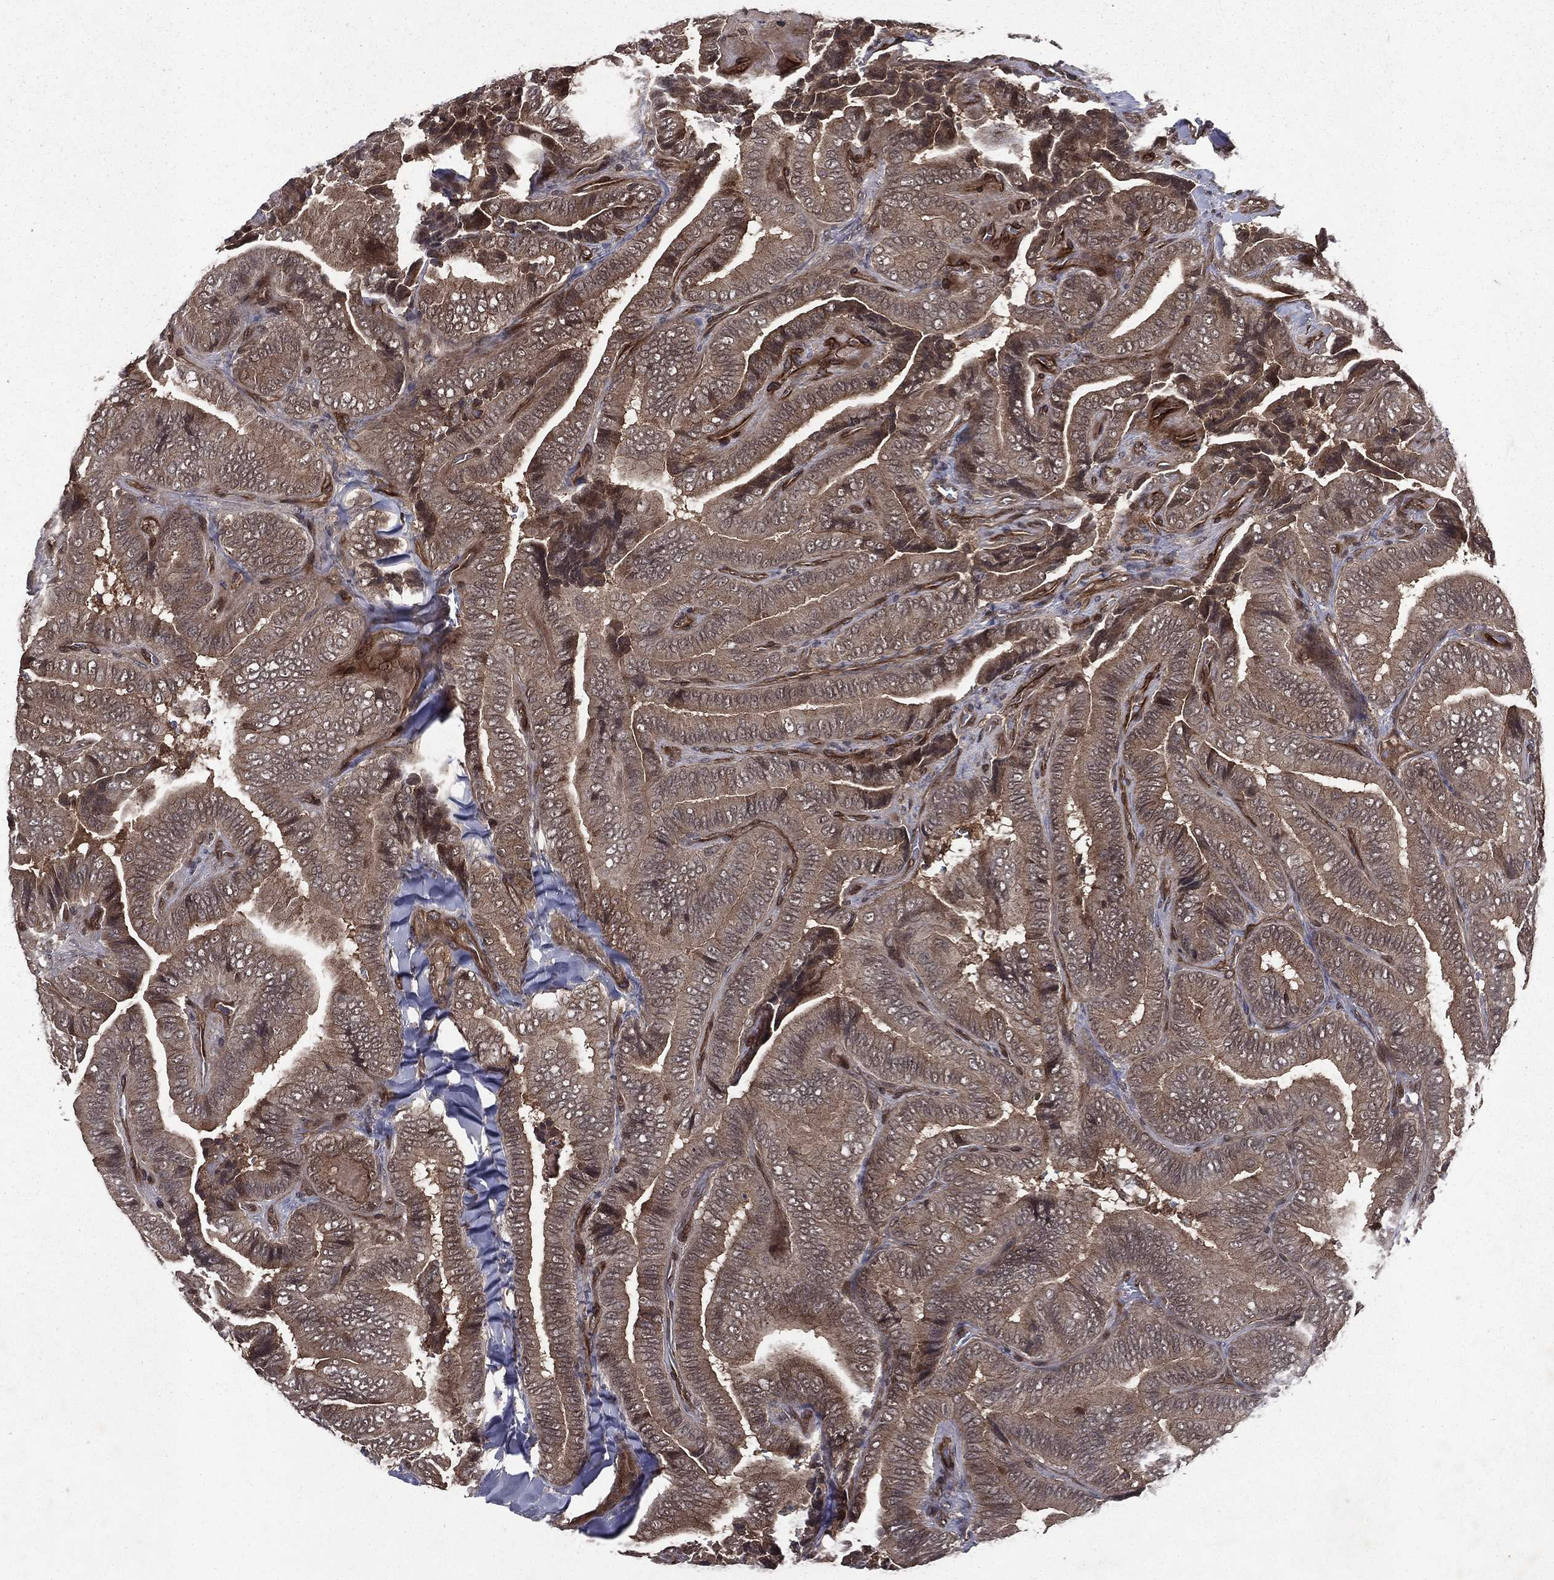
{"staining": {"intensity": "weak", "quantity": ">75%", "location": "cytoplasmic/membranous"}, "tissue": "thyroid cancer", "cell_type": "Tumor cells", "image_type": "cancer", "snomed": [{"axis": "morphology", "description": "Papillary adenocarcinoma, NOS"}, {"axis": "topography", "description": "Thyroid gland"}], "caption": "Approximately >75% of tumor cells in human thyroid cancer (papillary adenocarcinoma) exhibit weak cytoplasmic/membranous protein staining as visualized by brown immunohistochemical staining.", "gene": "FGD1", "patient": {"sex": "male", "age": 61}}